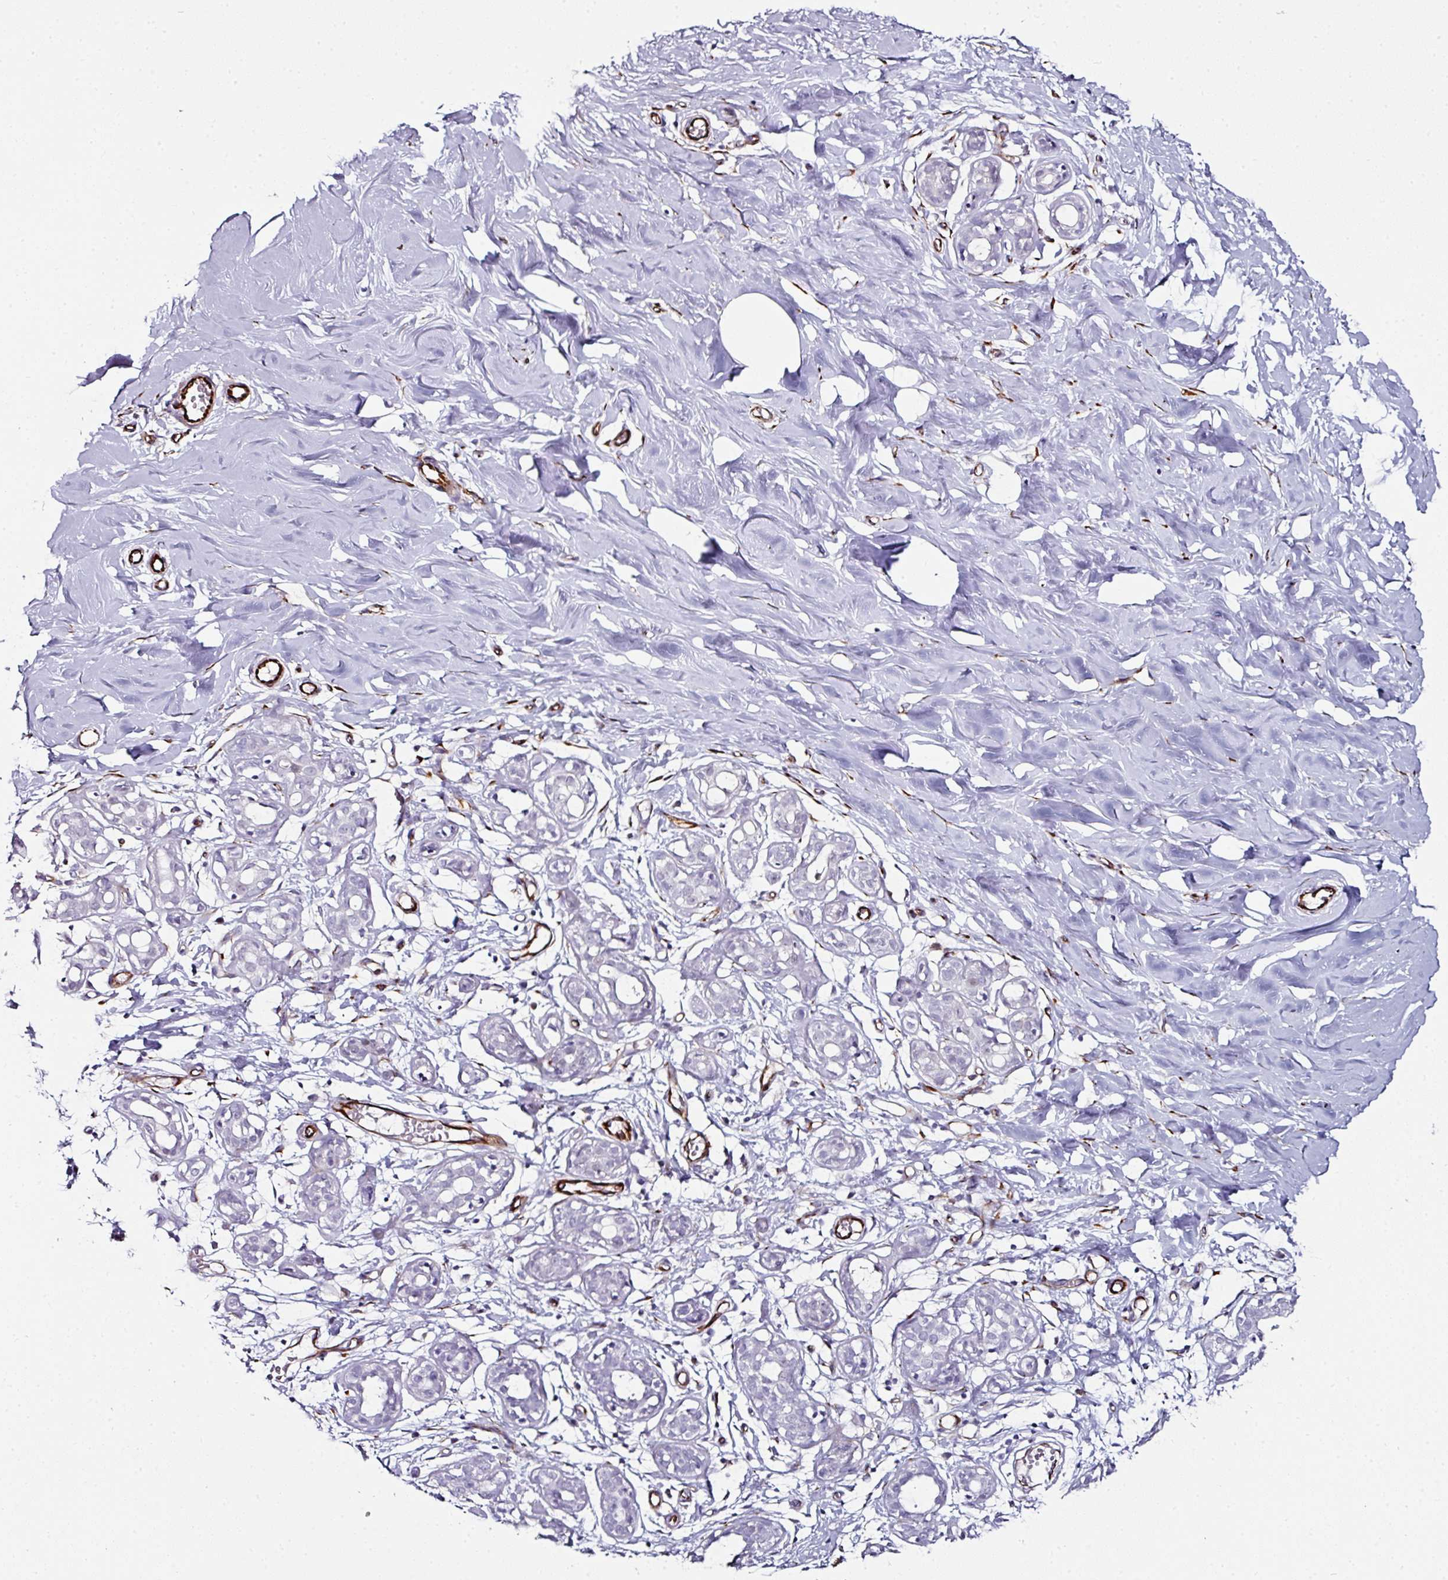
{"staining": {"intensity": "negative", "quantity": "none", "location": "none"}, "tissue": "breast", "cell_type": "Adipocytes", "image_type": "normal", "snomed": [{"axis": "morphology", "description": "Normal tissue, NOS"}, {"axis": "topography", "description": "Breast"}], "caption": "An immunohistochemistry image of benign breast is shown. There is no staining in adipocytes of breast.", "gene": "TMPRSS9", "patient": {"sex": "female", "age": 27}}